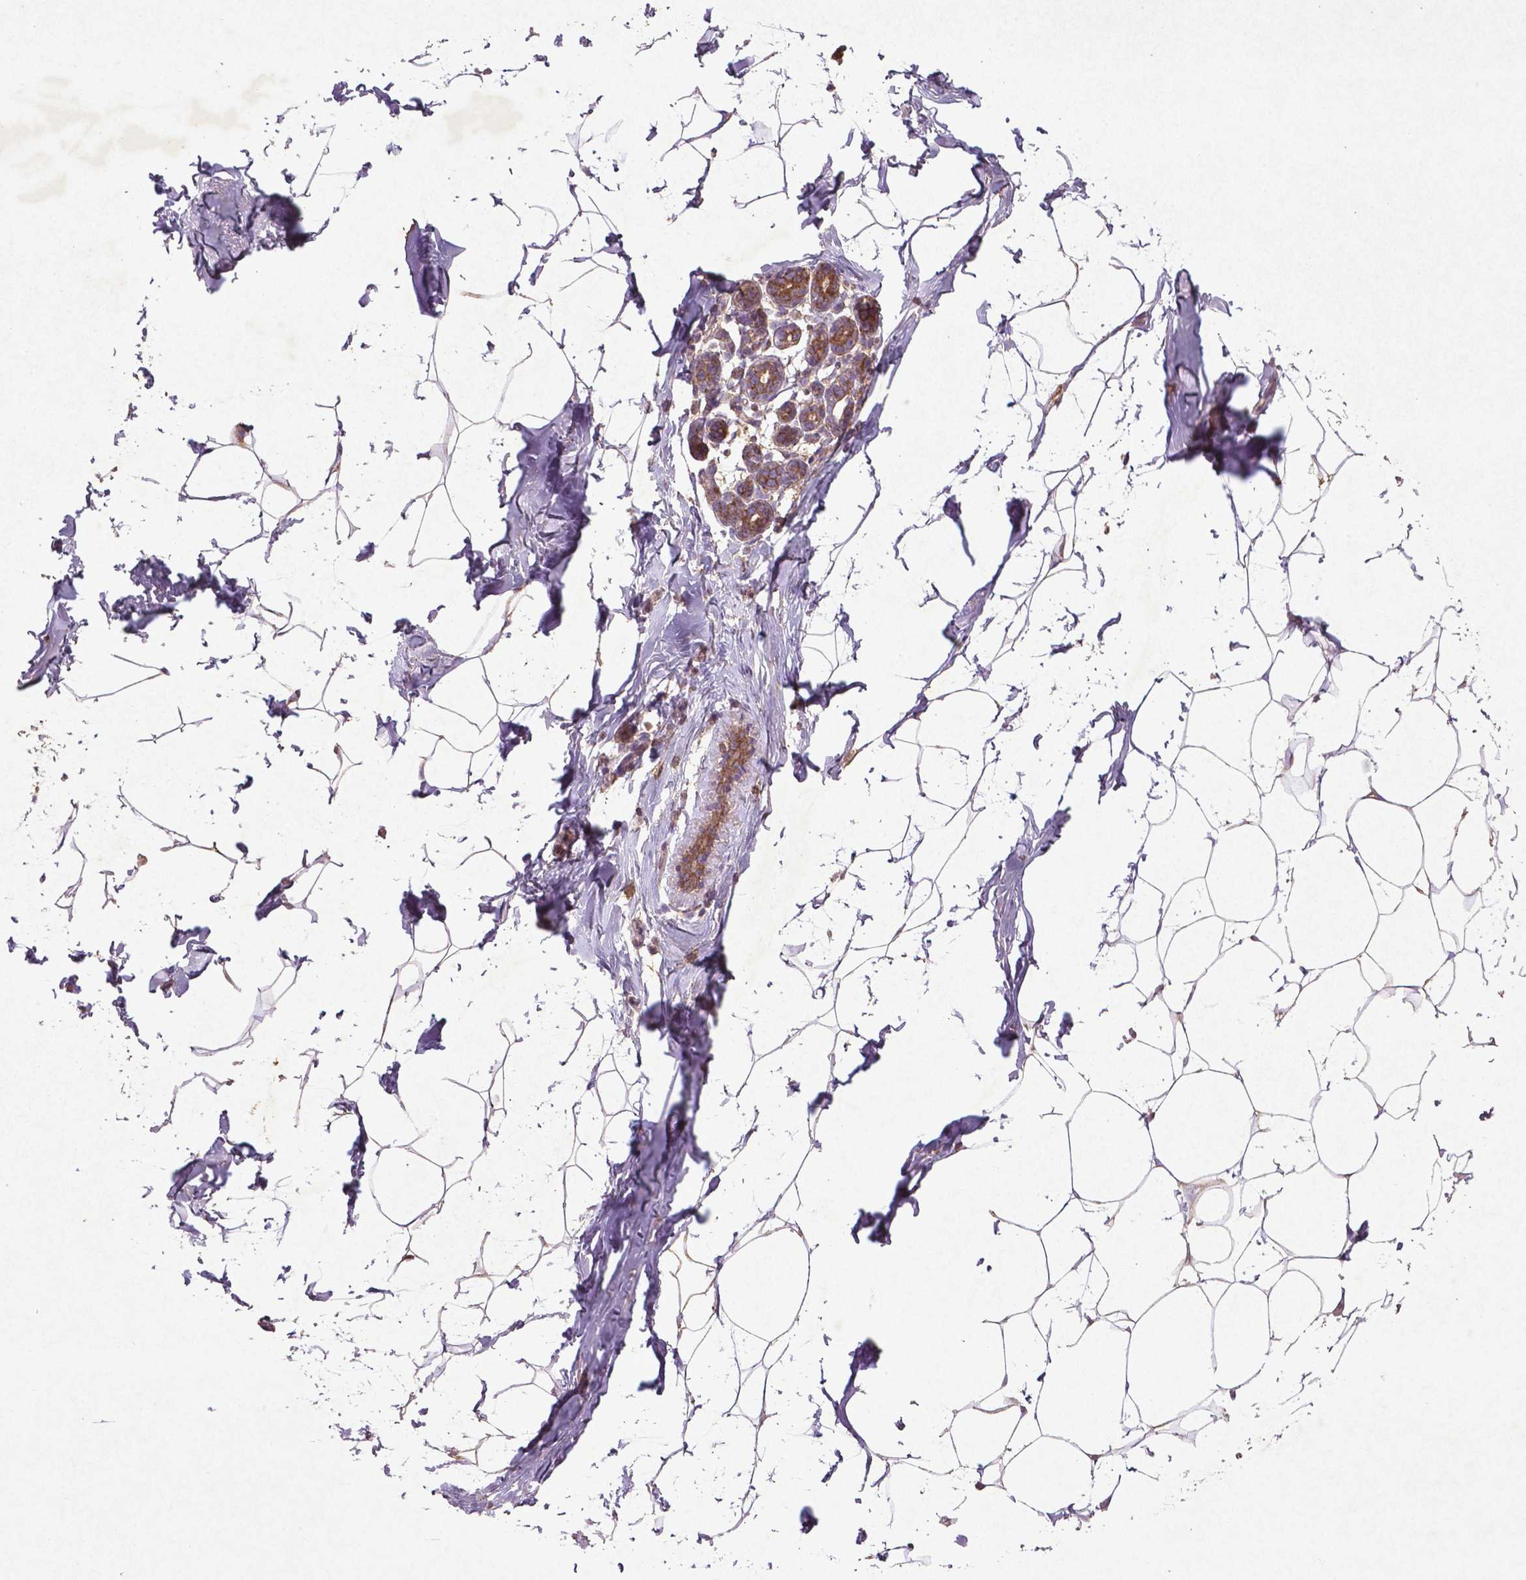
{"staining": {"intensity": "weak", "quantity": "25%-75%", "location": "cytoplasmic/membranous"}, "tissue": "breast", "cell_type": "Adipocytes", "image_type": "normal", "snomed": [{"axis": "morphology", "description": "Normal tissue, NOS"}, {"axis": "topography", "description": "Breast"}], "caption": "There is low levels of weak cytoplasmic/membranous expression in adipocytes of unremarkable breast, as demonstrated by immunohistochemical staining (brown color).", "gene": "MTOR", "patient": {"sex": "female", "age": 32}}